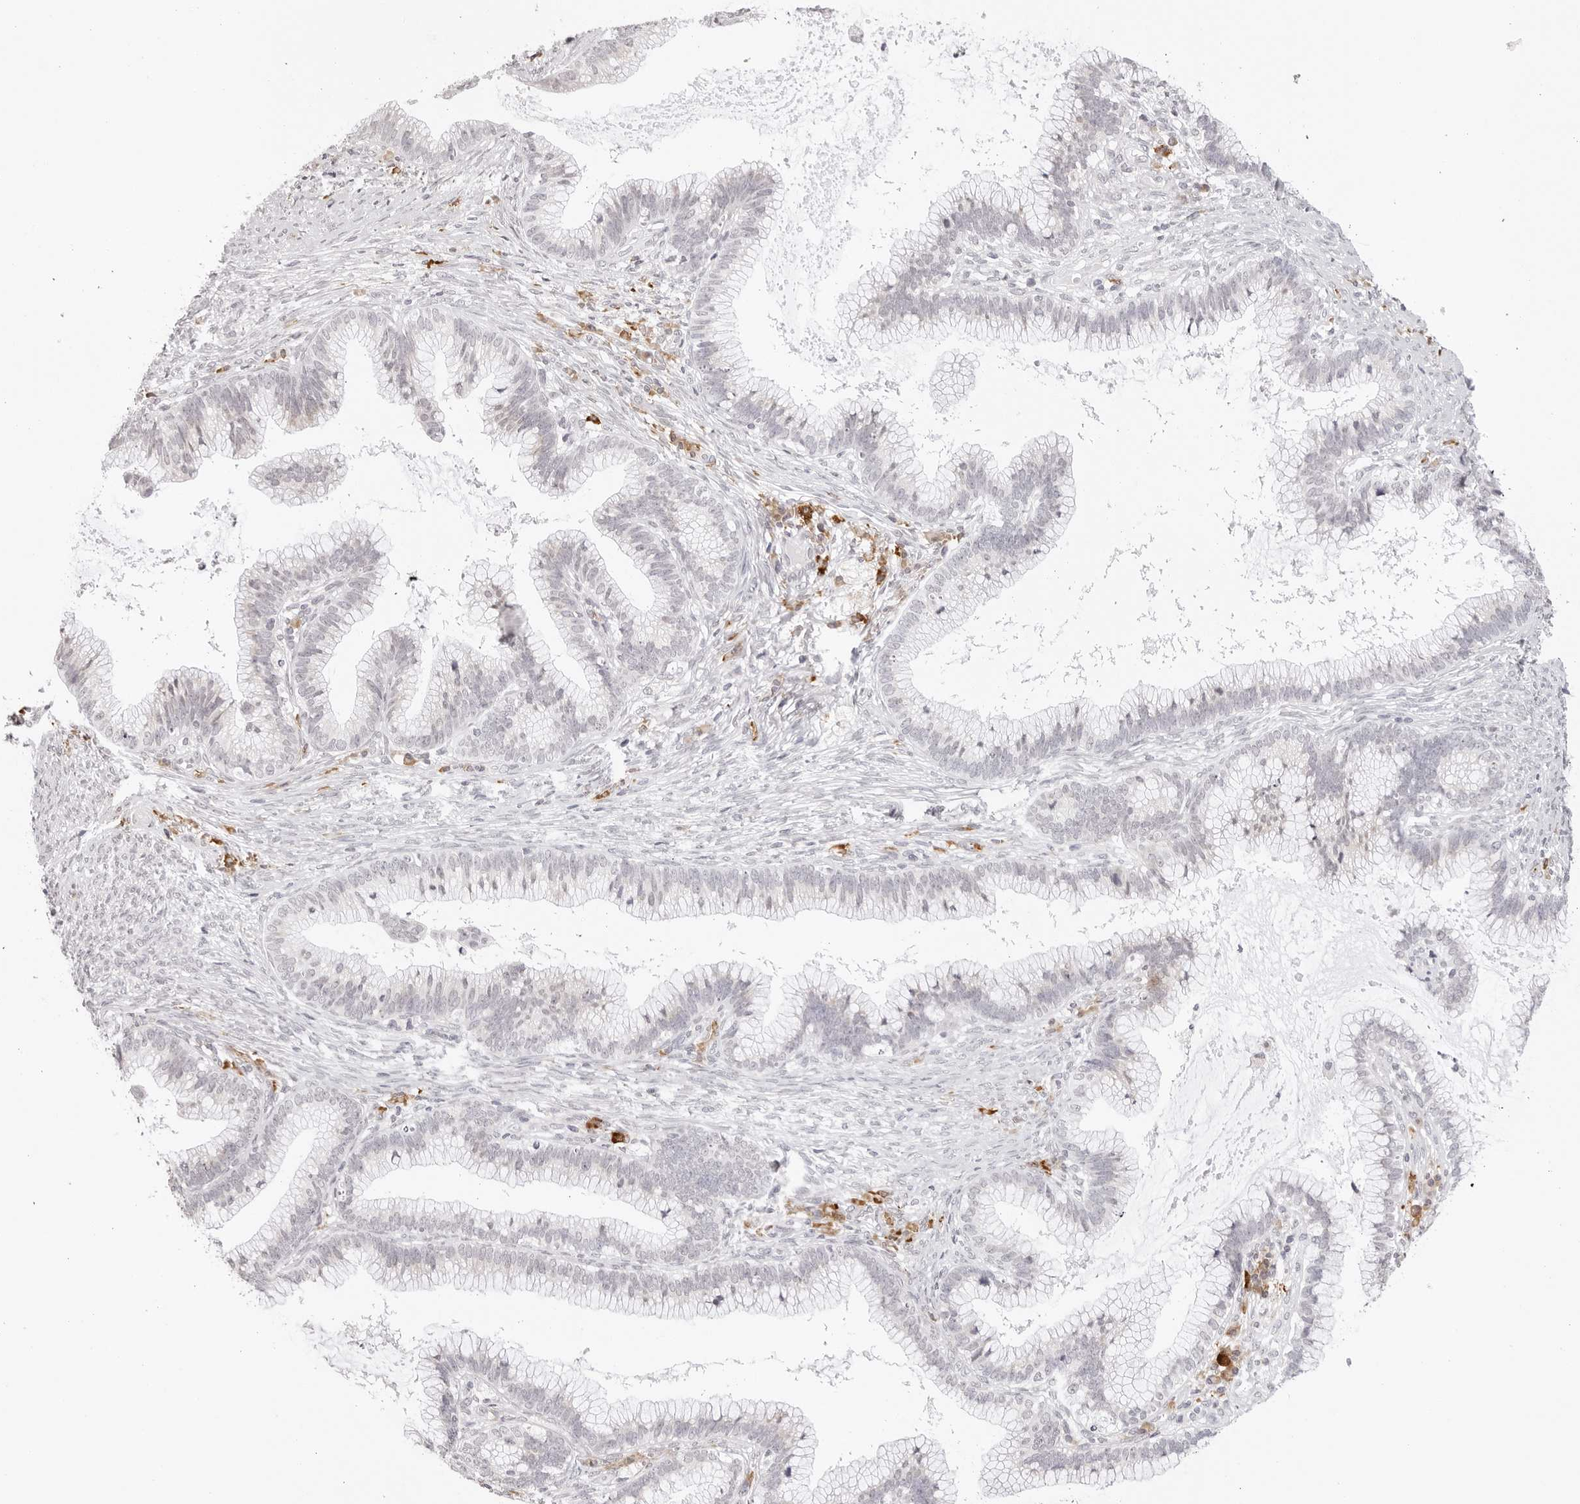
{"staining": {"intensity": "negative", "quantity": "none", "location": "none"}, "tissue": "cervical cancer", "cell_type": "Tumor cells", "image_type": "cancer", "snomed": [{"axis": "morphology", "description": "Adenocarcinoma, NOS"}, {"axis": "topography", "description": "Cervix"}], "caption": "There is no significant expression in tumor cells of adenocarcinoma (cervical).", "gene": "IL17RA", "patient": {"sex": "female", "age": 36}}